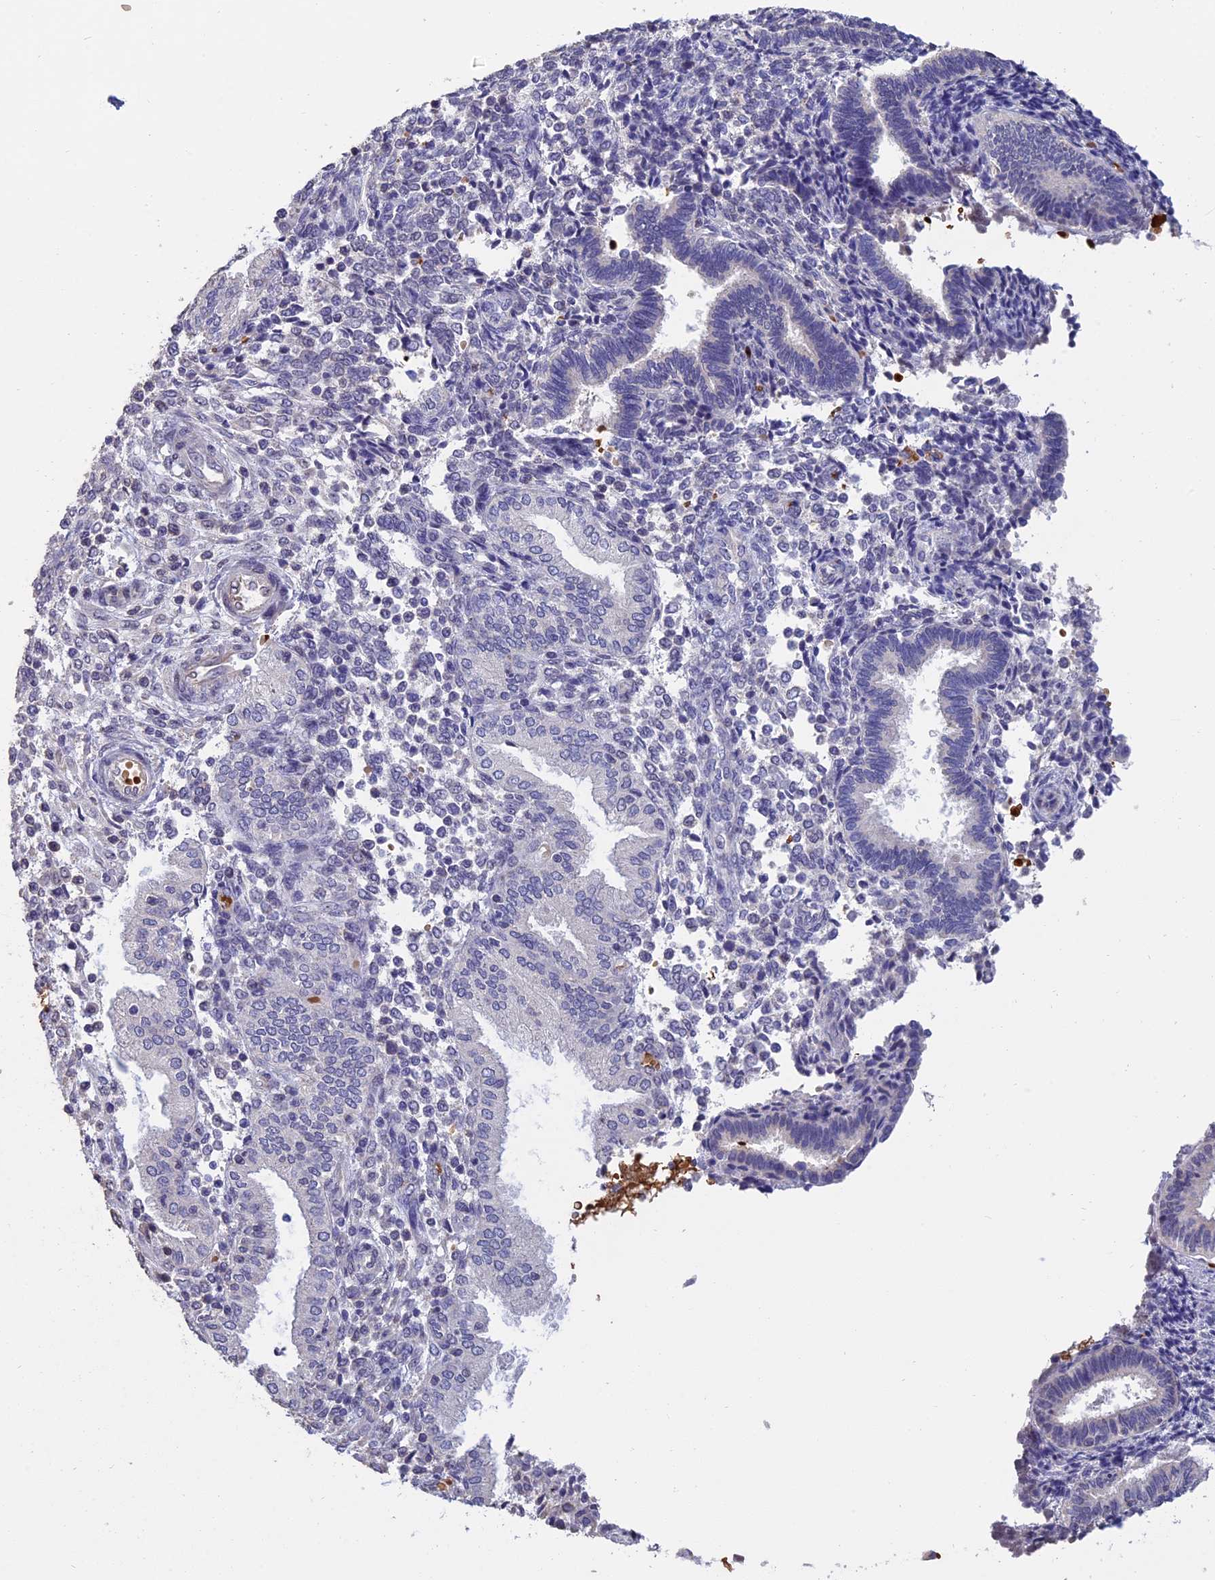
{"staining": {"intensity": "negative", "quantity": "none", "location": "none"}, "tissue": "endometrium", "cell_type": "Cells in endometrial stroma", "image_type": "normal", "snomed": [{"axis": "morphology", "description": "Normal tissue, NOS"}, {"axis": "topography", "description": "Endometrium"}], "caption": "Immunohistochemistry (IHC) micrograph of normal human endometrium stained for a protein (brown), which shows no positivity in cells in endometrial stroma. (Stains: DAB IHC with hematoxylin counter stain, Microscopy: brightfield microscopy at high magnification).", "gene": "KNOP1", "patient": {"sex": "female", "age": 53}}